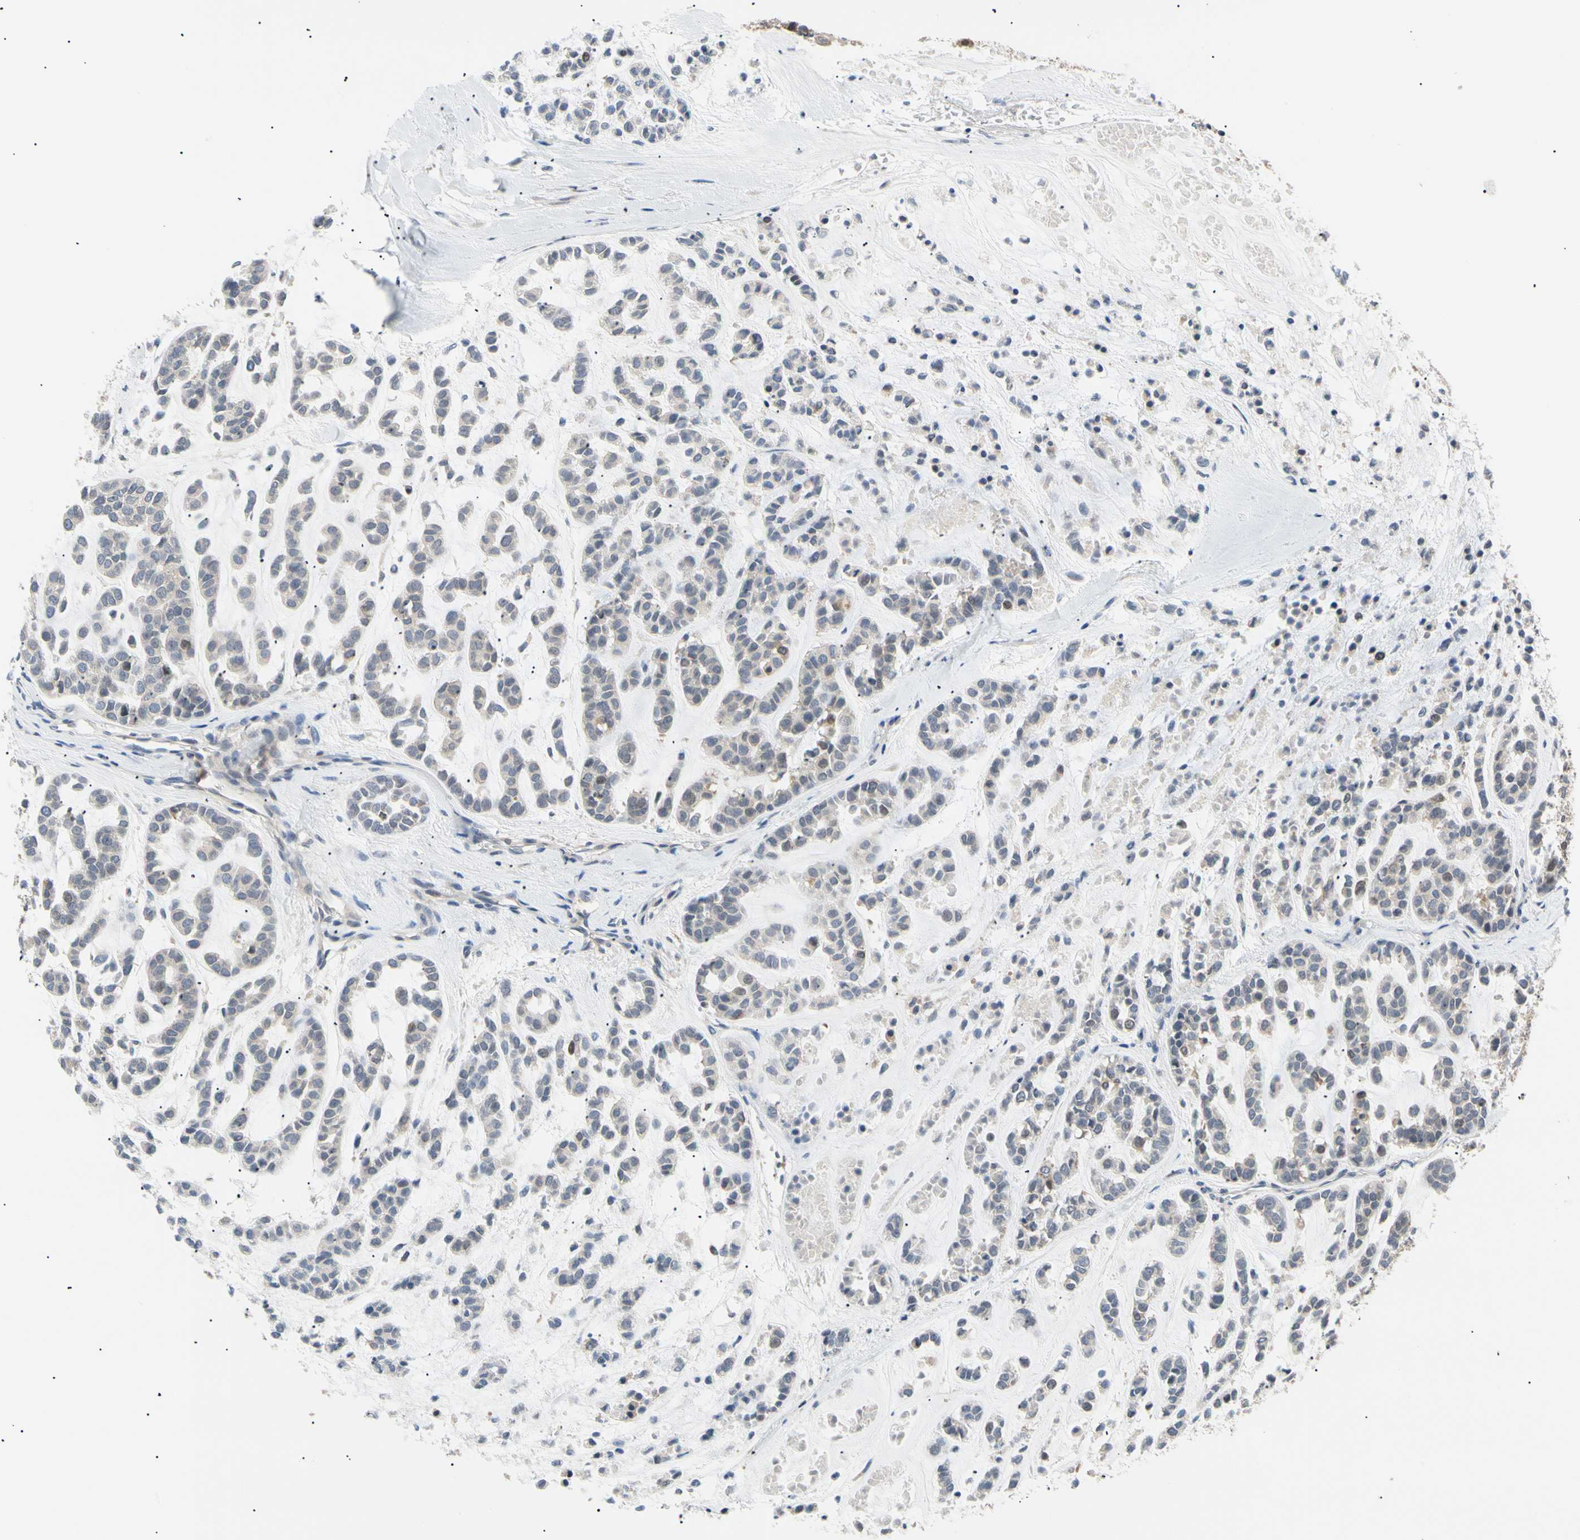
{"staining": {"intensity": "weak", "quantity": "<25%", "location": "cytoplasmic/membranous"}, "tissue": "head and neck cancer", "cell_type": "Tumor cells", "image_type": "cancer", "snomed": [{"axis": "morphology", "description": "Adenocarcinoma, NOS"}, {"axis": "morphology", "description": "Adenoma, NOS"}, {"axis": "topography", "description": "Head-Neck"}], "caption": "Immunohistochemistry of human head and neck cancer demonstrates no positivity in tumor cells.", "gene": "SEC23B", "patient": {"sex": "female", "age": 55}}